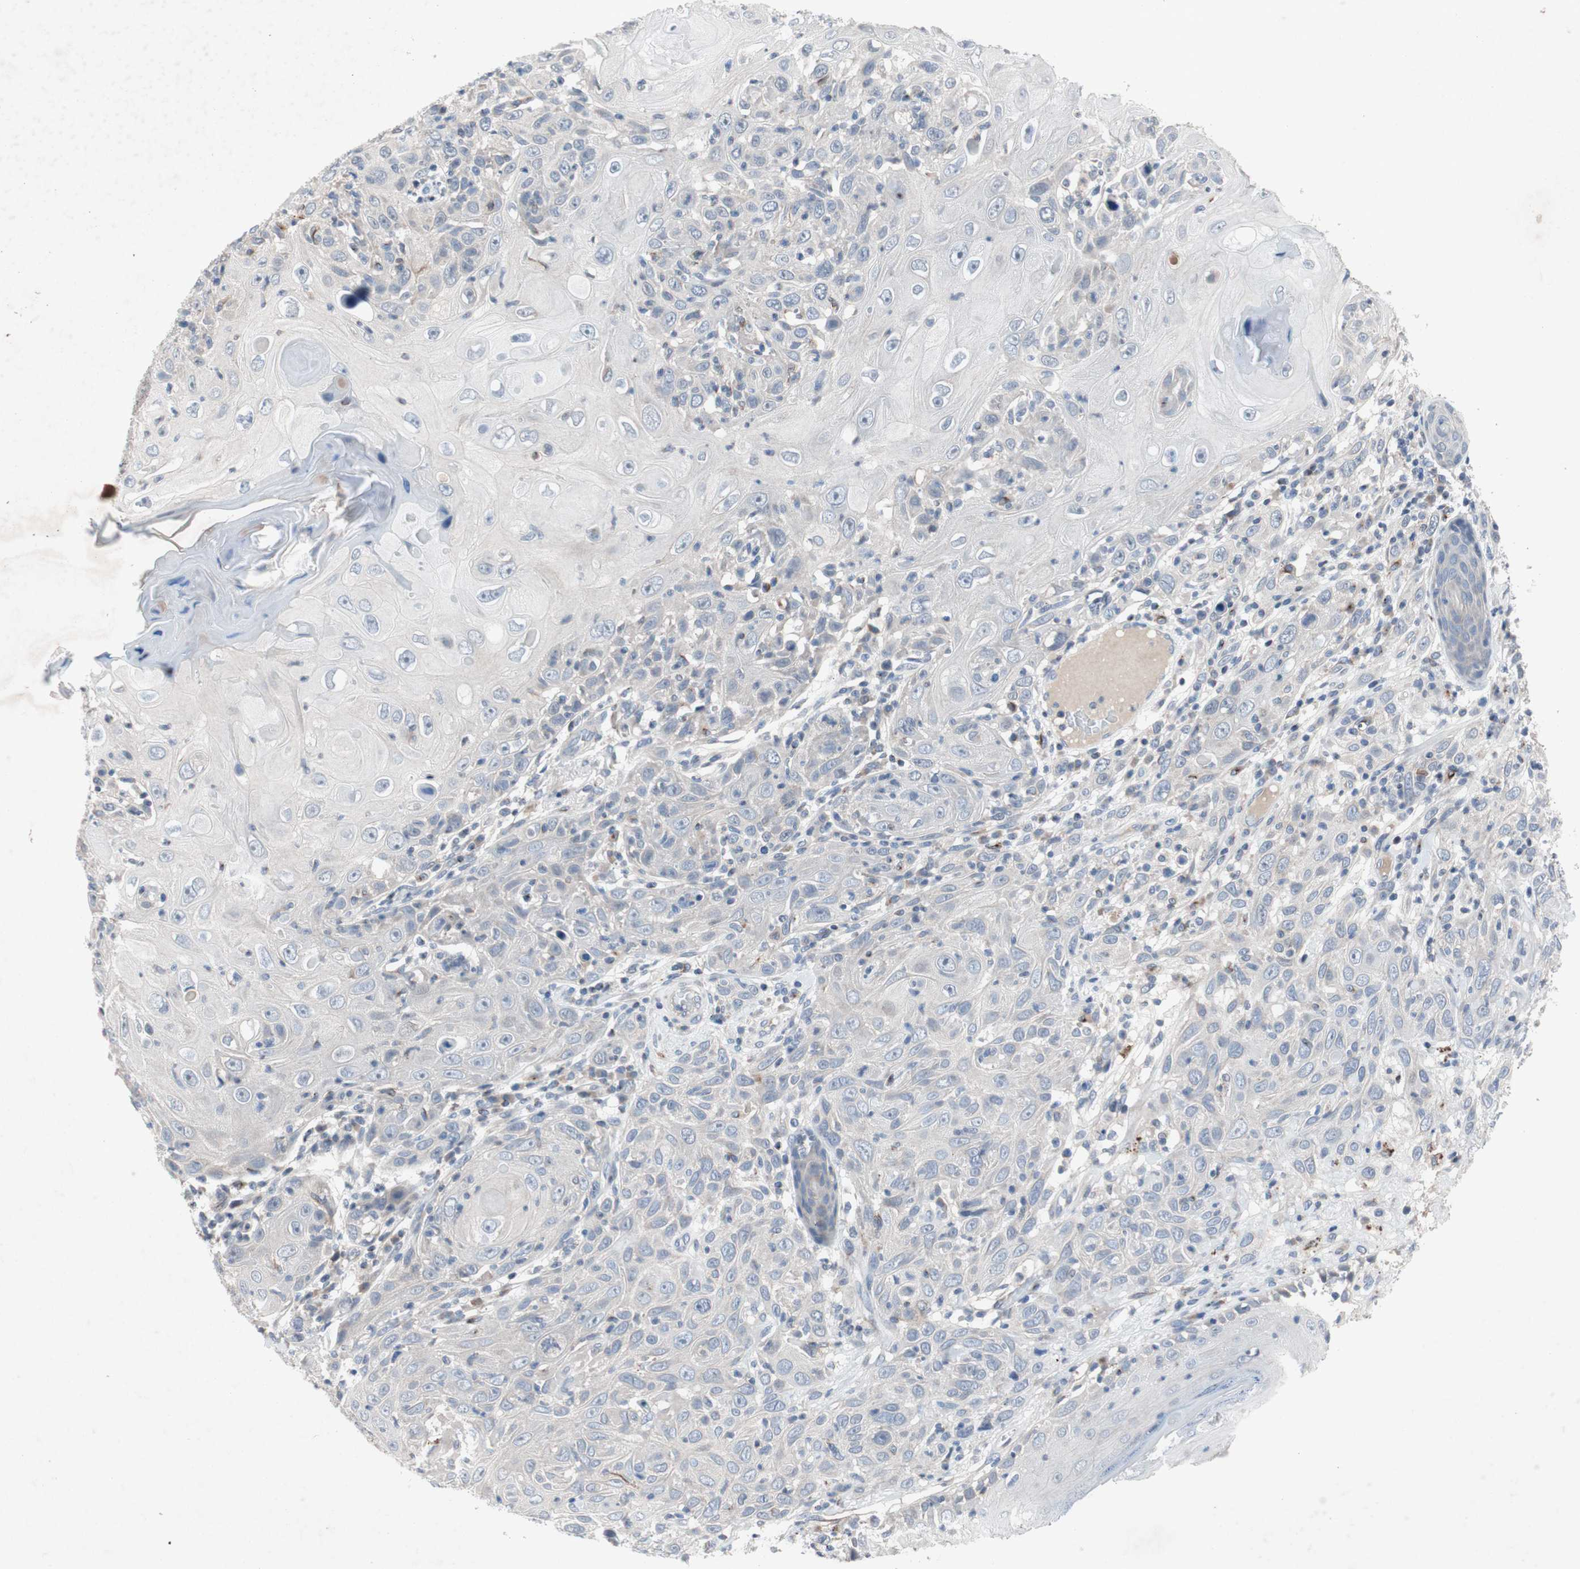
{"staining": {"intensity": "negative", "quantity": "none", "location": "none"}, "tissue": "skin cancer", "cell_type": "Tumor cells", "image_type": "cancer", "snomed": [{"axis": "morphology", "description": "Squamous cell carcinoma, NOS"}, {"axis": "topography", "description": "Skin"}], "caption": "This micrograph is of squamous cell carcinoma (skin) stained with IHC to label a protein in brown with the nuclei are counter-stained blue. There is no positivity in tumor cells.", "gene": "MUTYH", "patient": {"sex": "female", "age": 88}}